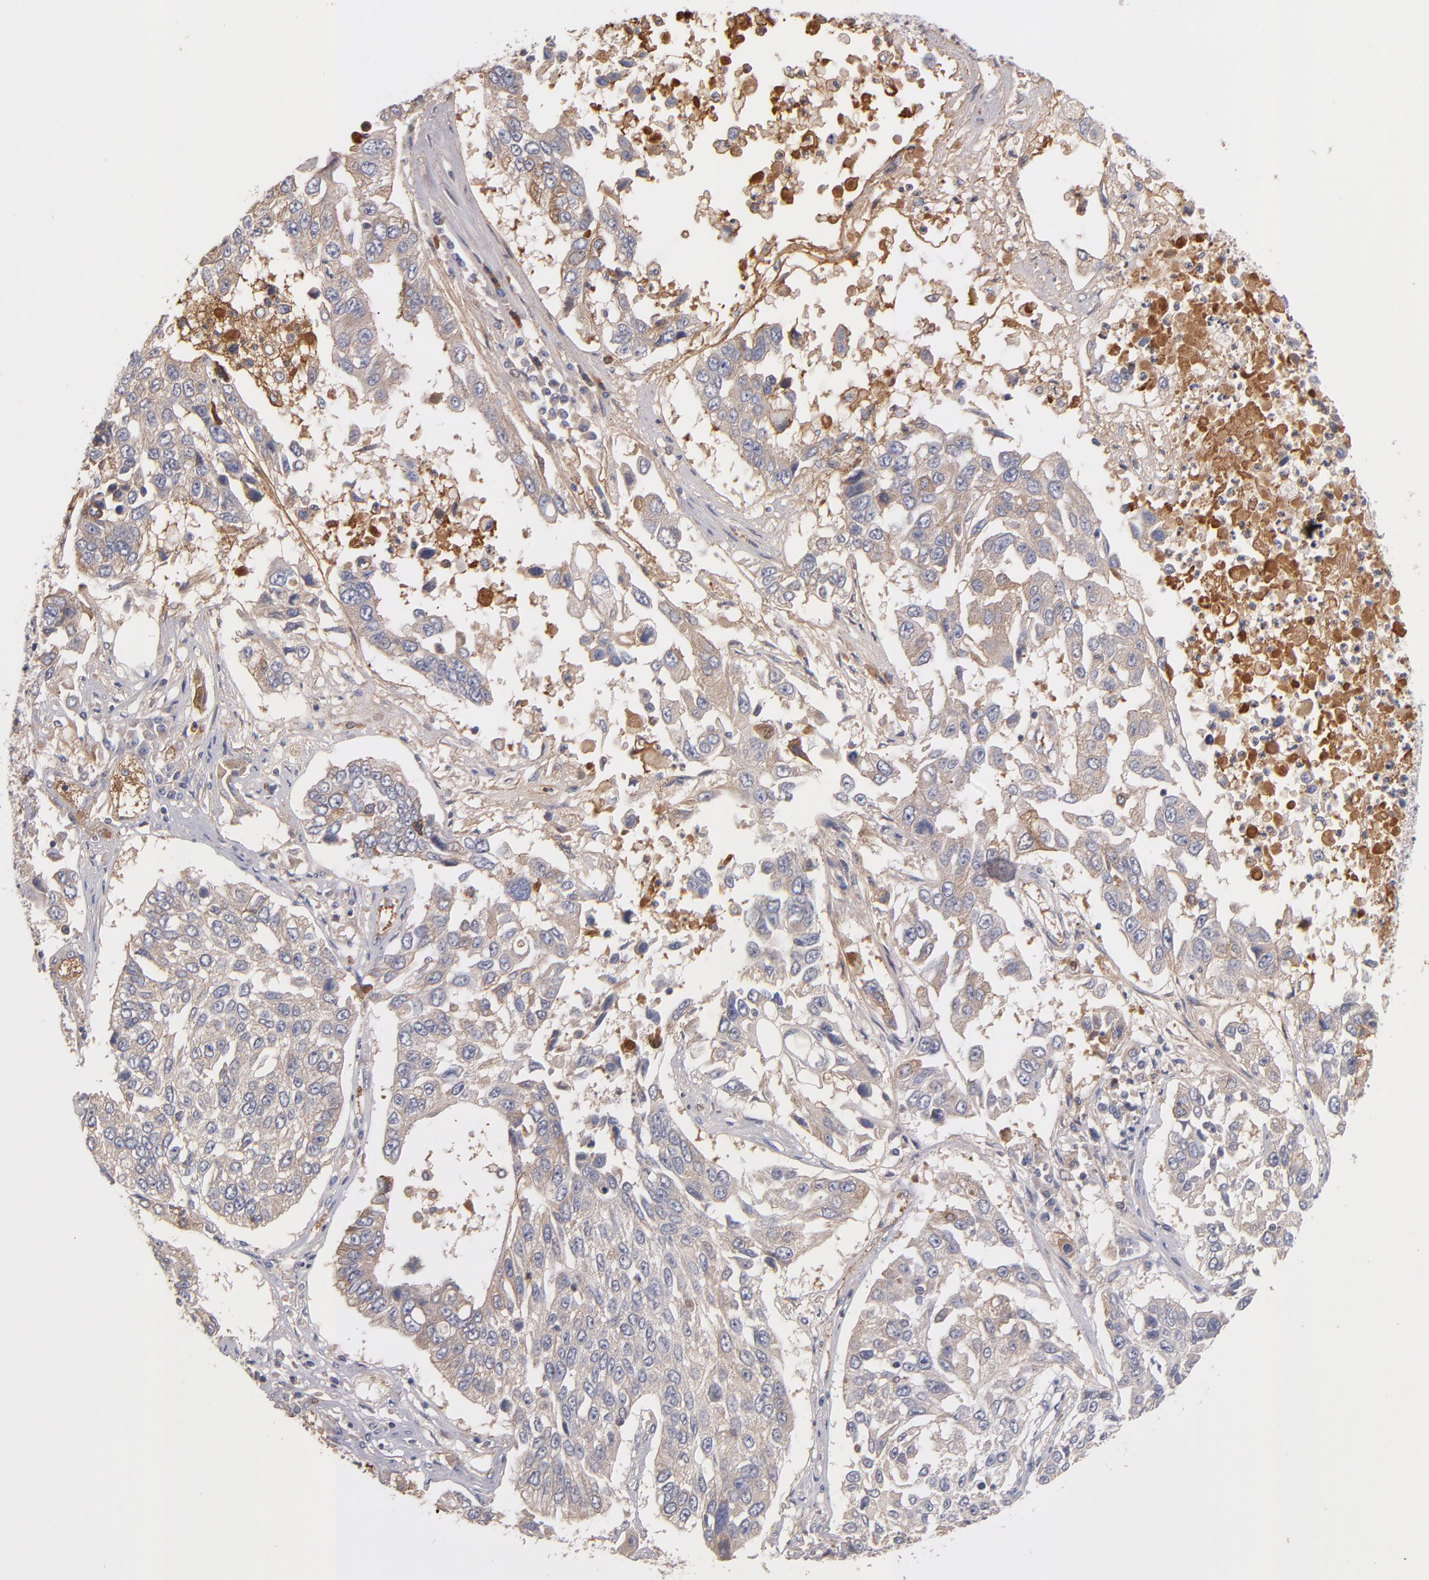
{"staining": {"intensity": "weak", "quantity": ">75%", "location": "cytoplasmic/membranous"}, "tissue": "lung cancer", "cell_type": "Tumor cells", "image_type": "cancer", "snomed": [{"axis": "morphology", "description": "Squamous cell carcinoma, NOS"}, {"axis": "topography", "description": "Lung"}], "caption": "Tumor cells display low levels of weak cytoplasmic/membranous positivity in approximately >75% of cells in human squamous cell carcinoma (lung).", "gene": "DACT1", "patient": {"sex": "male", "age": 71}}